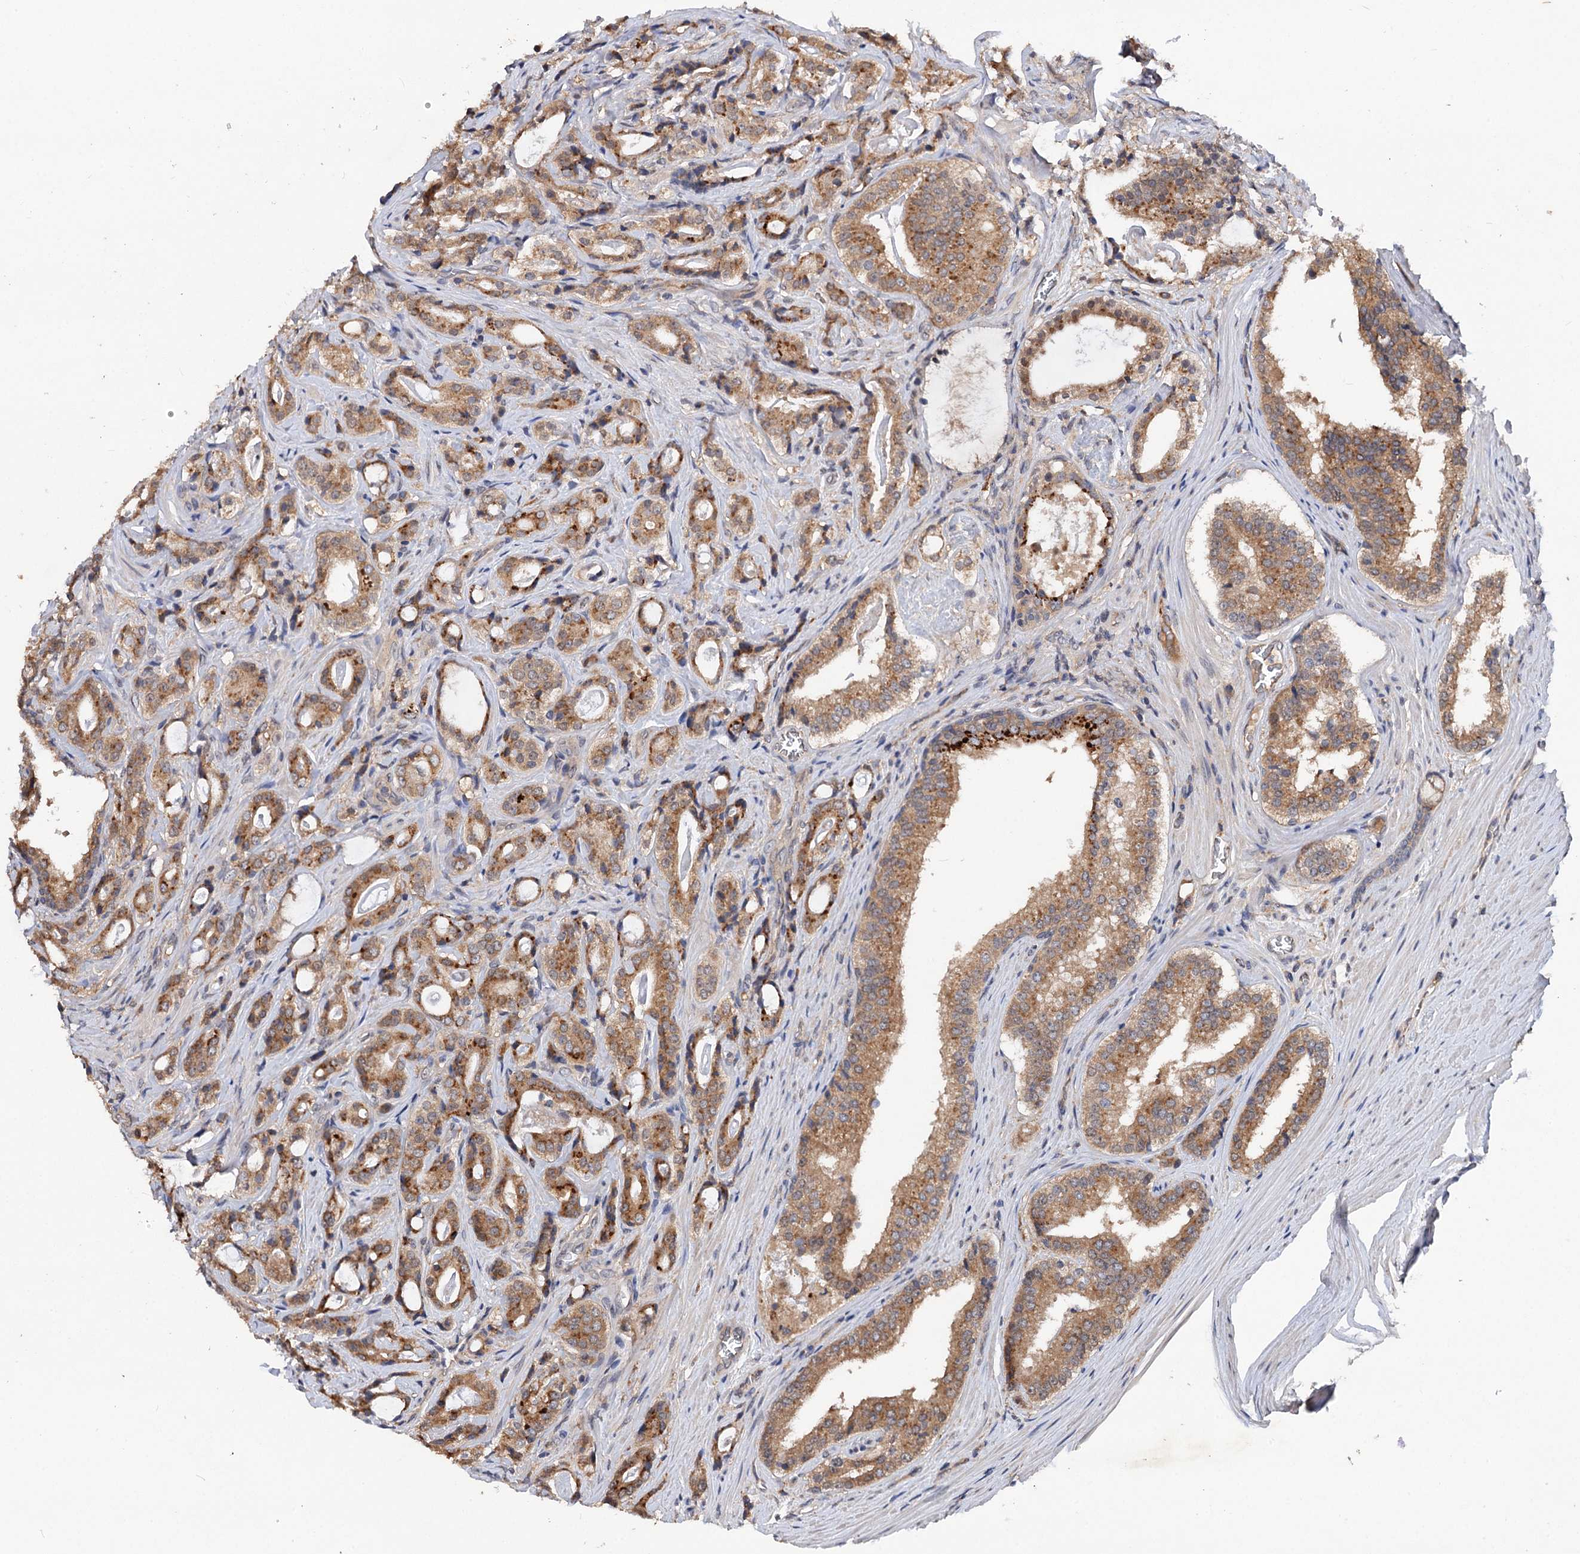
{"staining": {"intensity": "moderate", "quantity": ">75%", "location": "cytoplasmic/membranous"}, "tissue": "prostate cancer", "cell_type": "Tumor cells", "image_type": "cancer", "snomed": [{"axis": "morphology", "description": "Adenocarcinoma, High grade"}, {"axis": "topography", "description": "Prostate"}], "caption": "A brown stain shows moderate cytoplasmic/membranous positivity of a protein in human adenocarcinoma (high-grade) (prostate) tumor cells. The staining was performed using DAB (3,3'-diaminobenzidine) to visualize the protein expression in brown, while the nuclei were stained in blue with hematoxylin (Magnification: 20x).", "gene": "NUDCD2", "patient": {"sex": "male", "age": 63}}